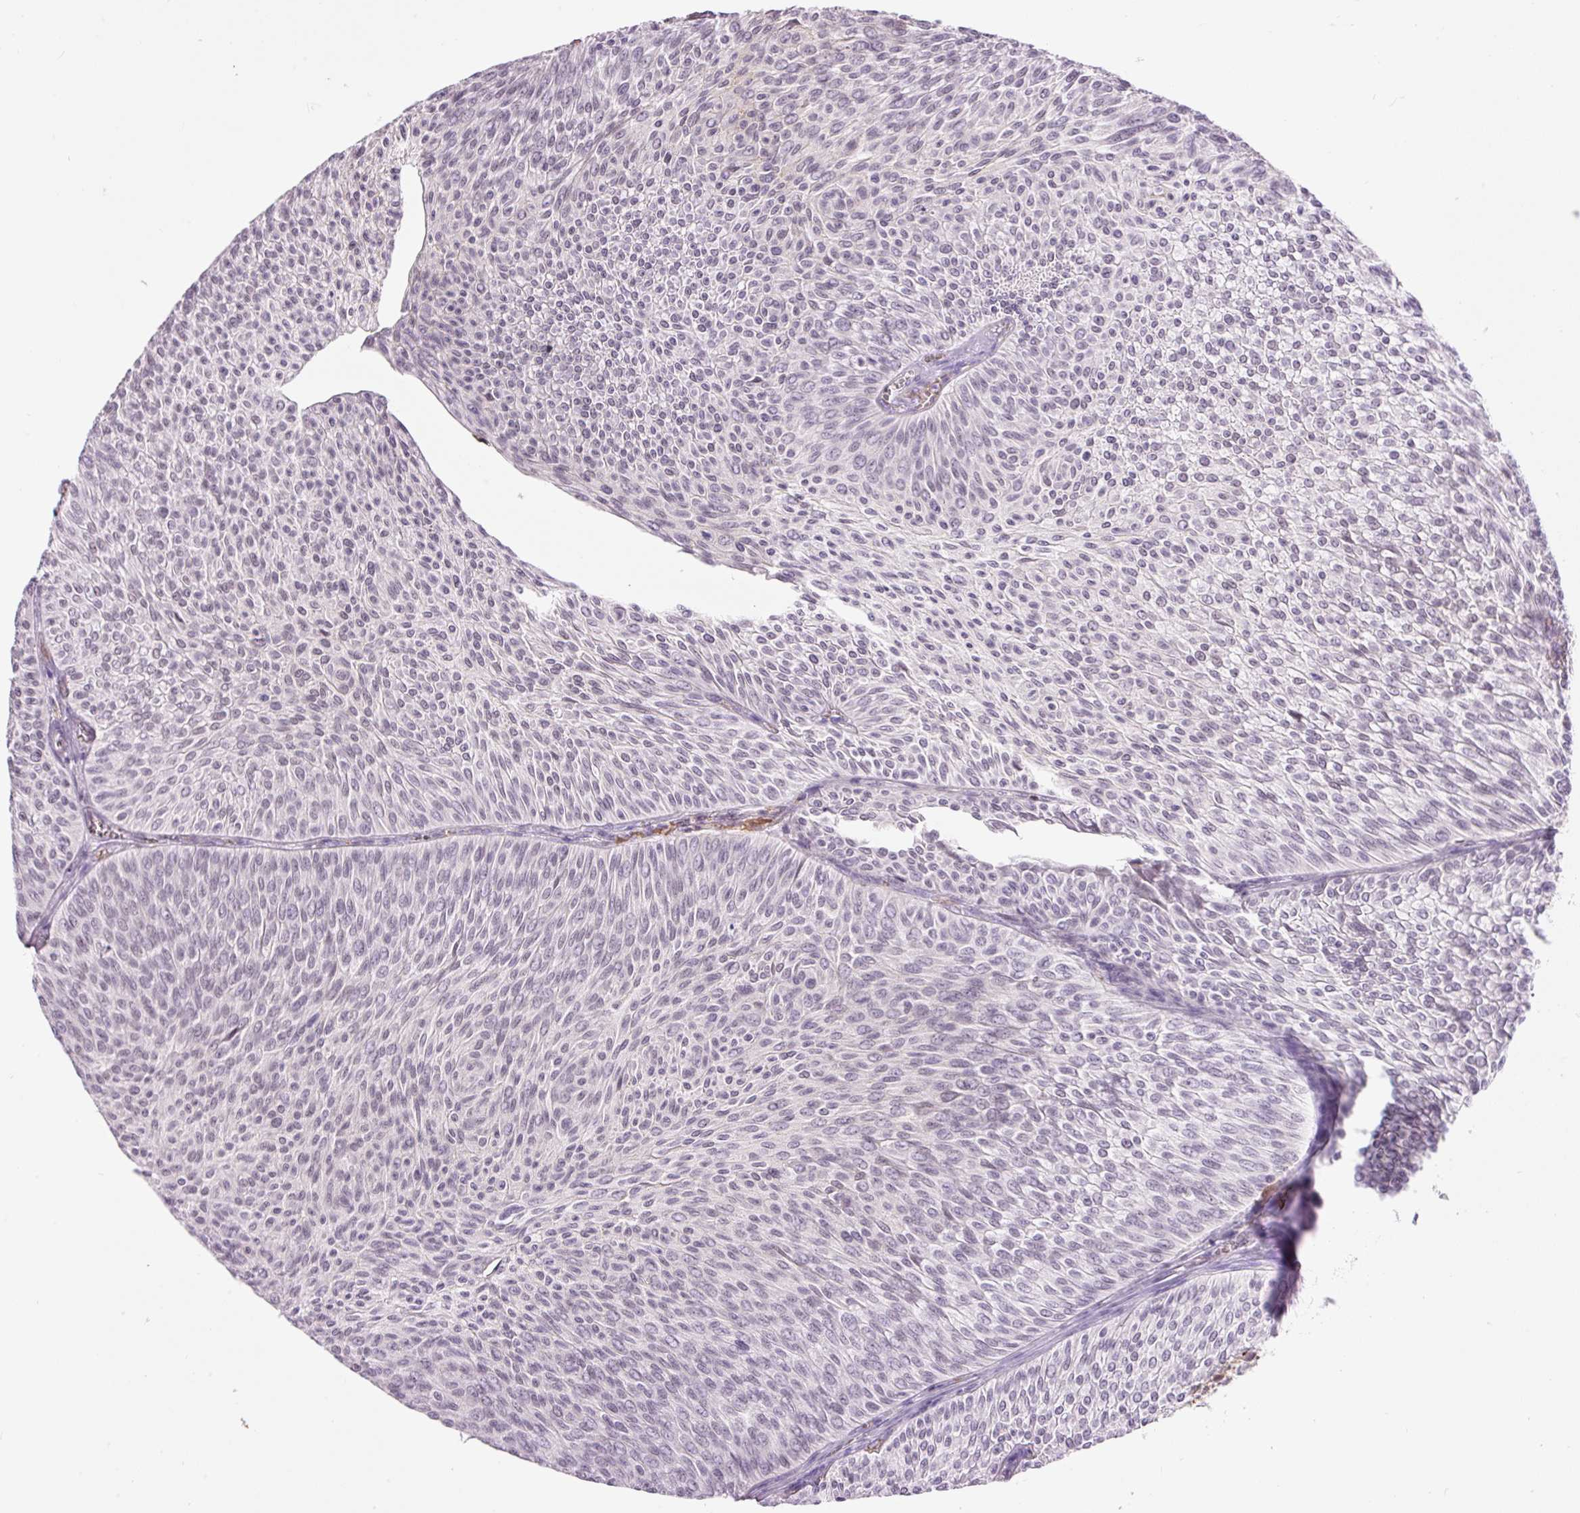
{"staining": {"intensity": "negative", "quantity": "none", "location": "none"}, "tissue": "urothelial cancer", "cell_type": "Tumor cells", "image_type": "cancer", "snomed": [{"axis": "morphology", "description": "Urothelial carcinoma, Low grade"}, {"axis": "topography", "description": "Urinary bladder"}], "caption": "Immunohistochemical staining of human urothelial cancer displays no significant positivity in tumor cells.", "gene": "PRPF38B", "patient": {"sex": "male", "age": 91}}